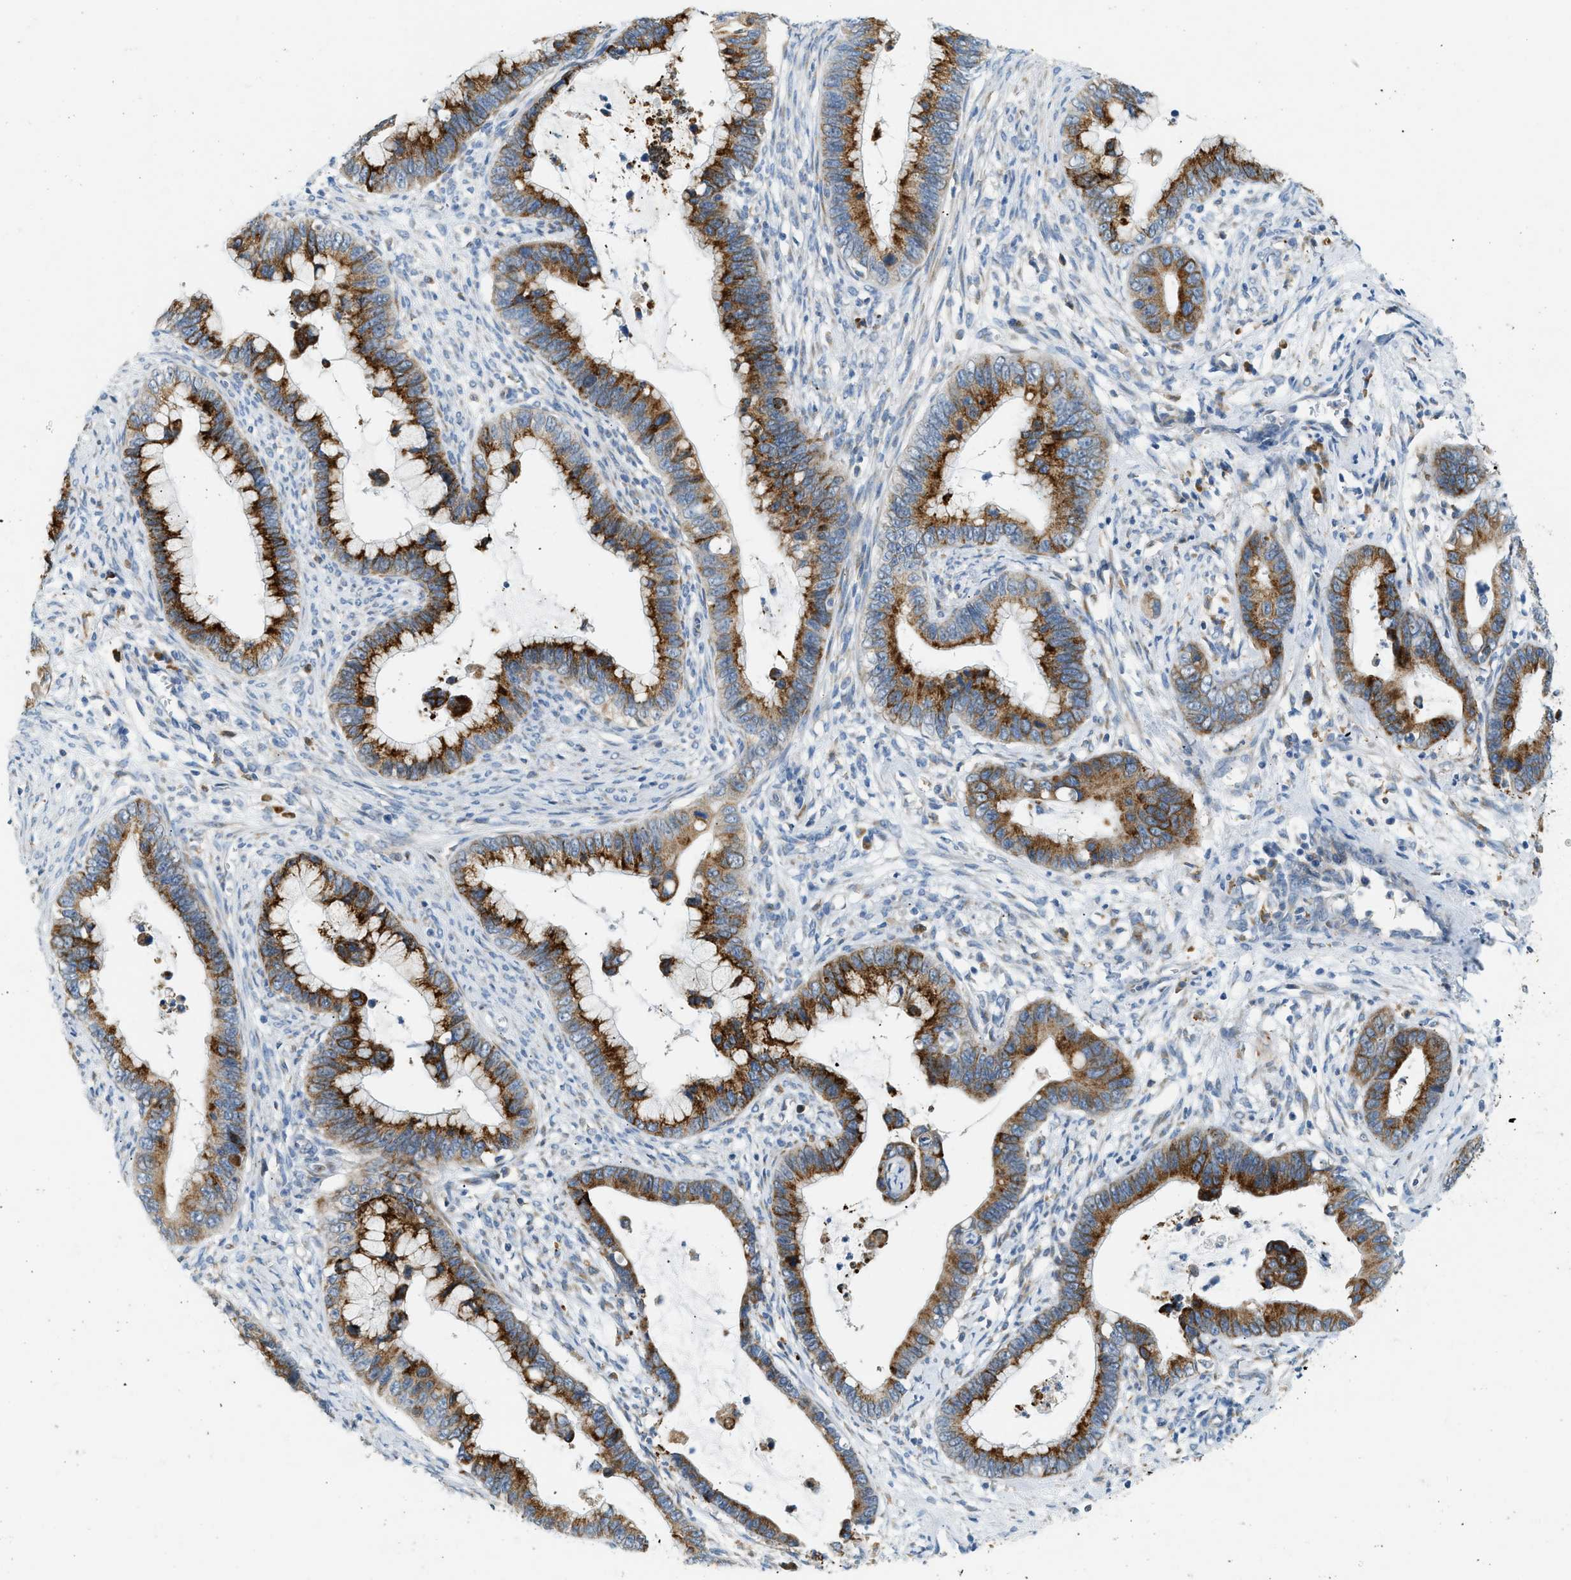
{"staining": {"intensity": "strong", "quantity": ">75%", "location": "cytoplasmic/membranous"}, "tissue": "cervical cancer", "cell_type": "Tumor cells", "image_type": "cancer", "snomed": [{"axis": "morphology", "description": "Adenocarcinoma, NOS"}, {"axis": "topography", "description": "Cervix"}], "caption": "The immunohistochemical stain labels strong cytoplasmic/membranous staining in tumor cells of adenocarcinoma (cervical) tissue.", "gene": "CTSB", "patient": {"sex": "female", "age": 44}}